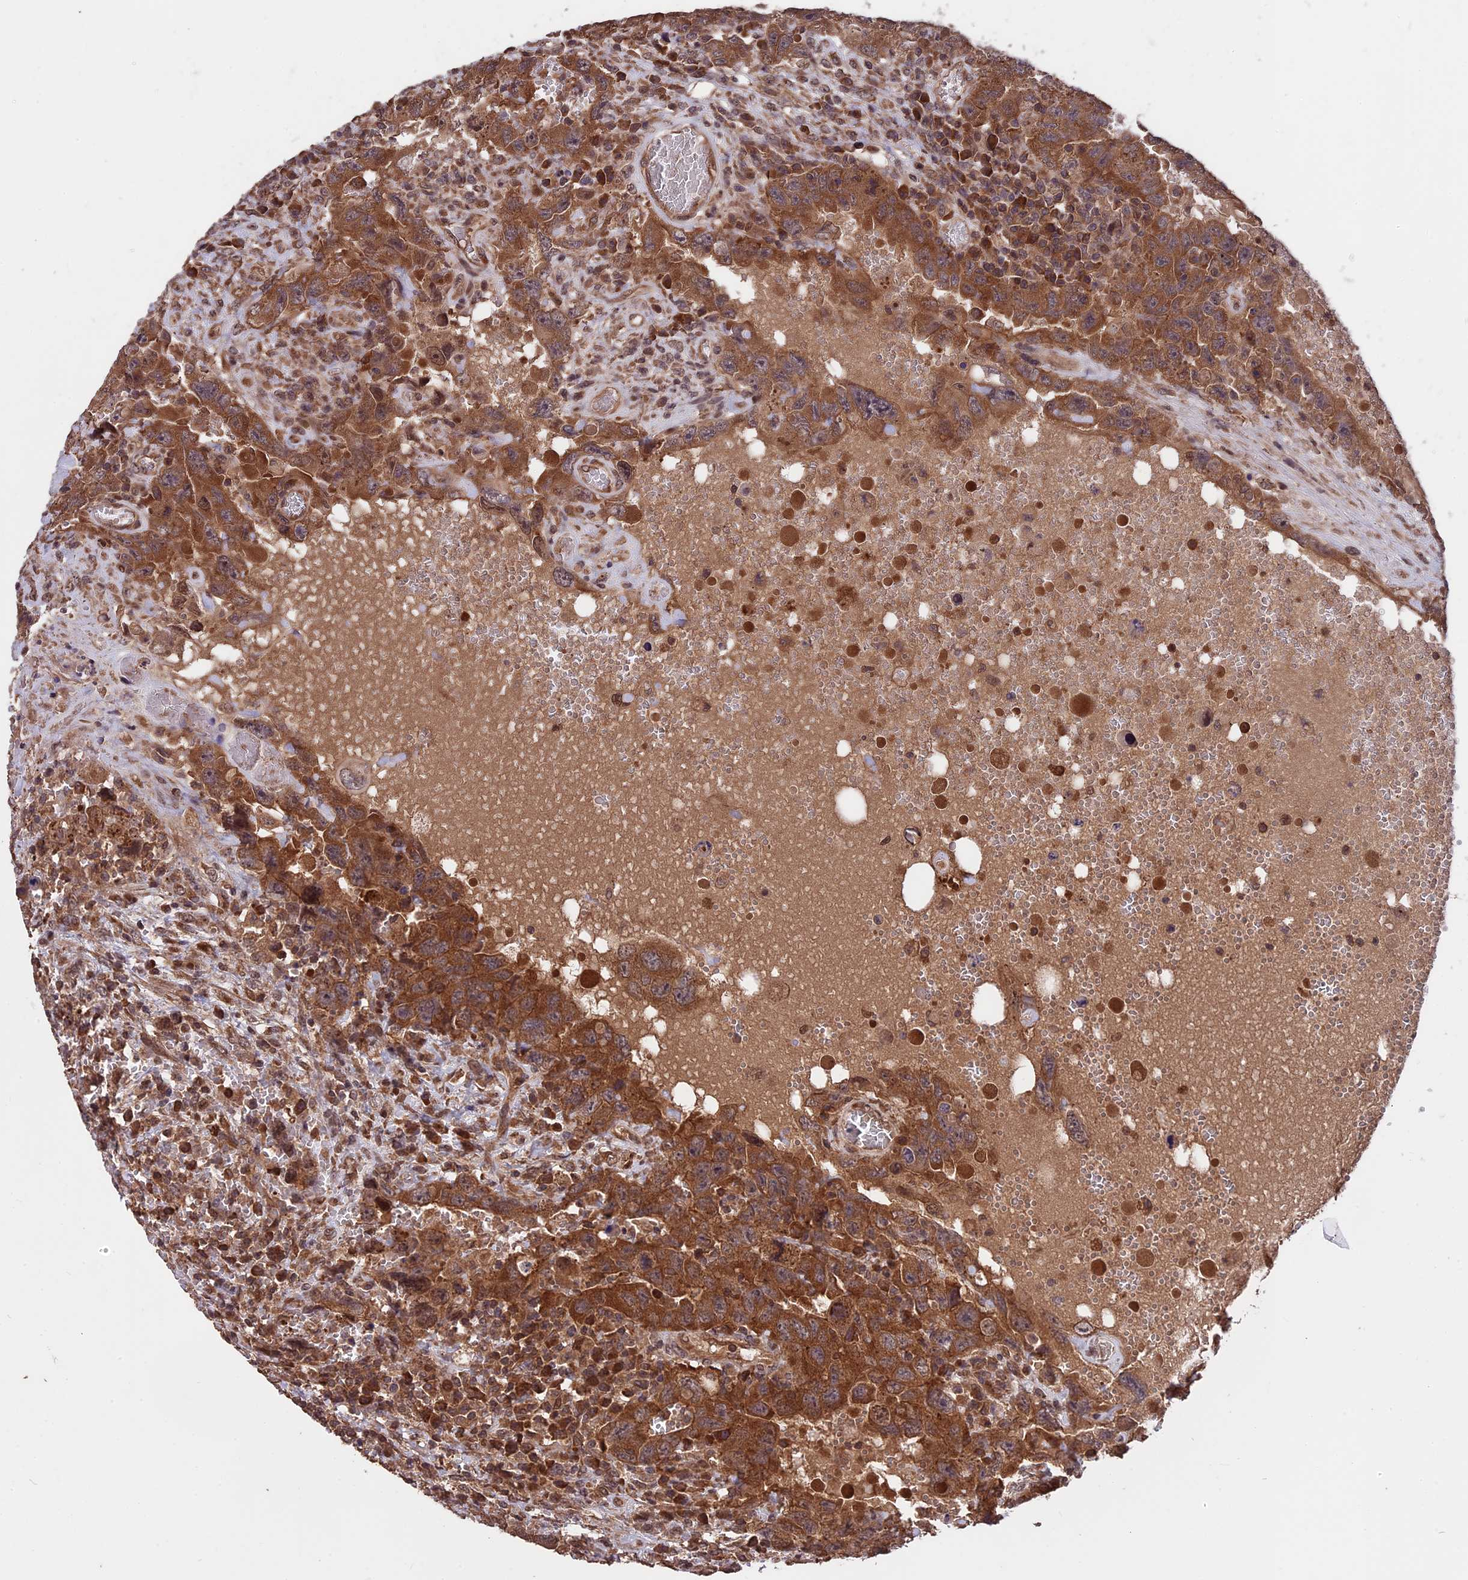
{"staining": {"intensity": "strong", "quantity": ">75%", "location": "cytoplasmic/membranous"}, "tissue": "testis cancer", "cell_type": "Tumor cells", "image_type": "cancer", "snomed": [{"axis": "morphology", "description": "Carcinoma, Embryonal, NOS"}, {"axis": "topography", "description": "Testis"}], "caption": "Protein analysis of testis cancer tissue demonstrates strong cytoplasmic/membranous expression in approximately >75% of tumor cells. Using DAB (3,3'-diaminobenzidine) (brown) and hematoxylin (blue) stains, captured at high magnification using brightfield microscopy.", "gene": "ZNF598", "patient": {"sex": "male", "age": 26}}